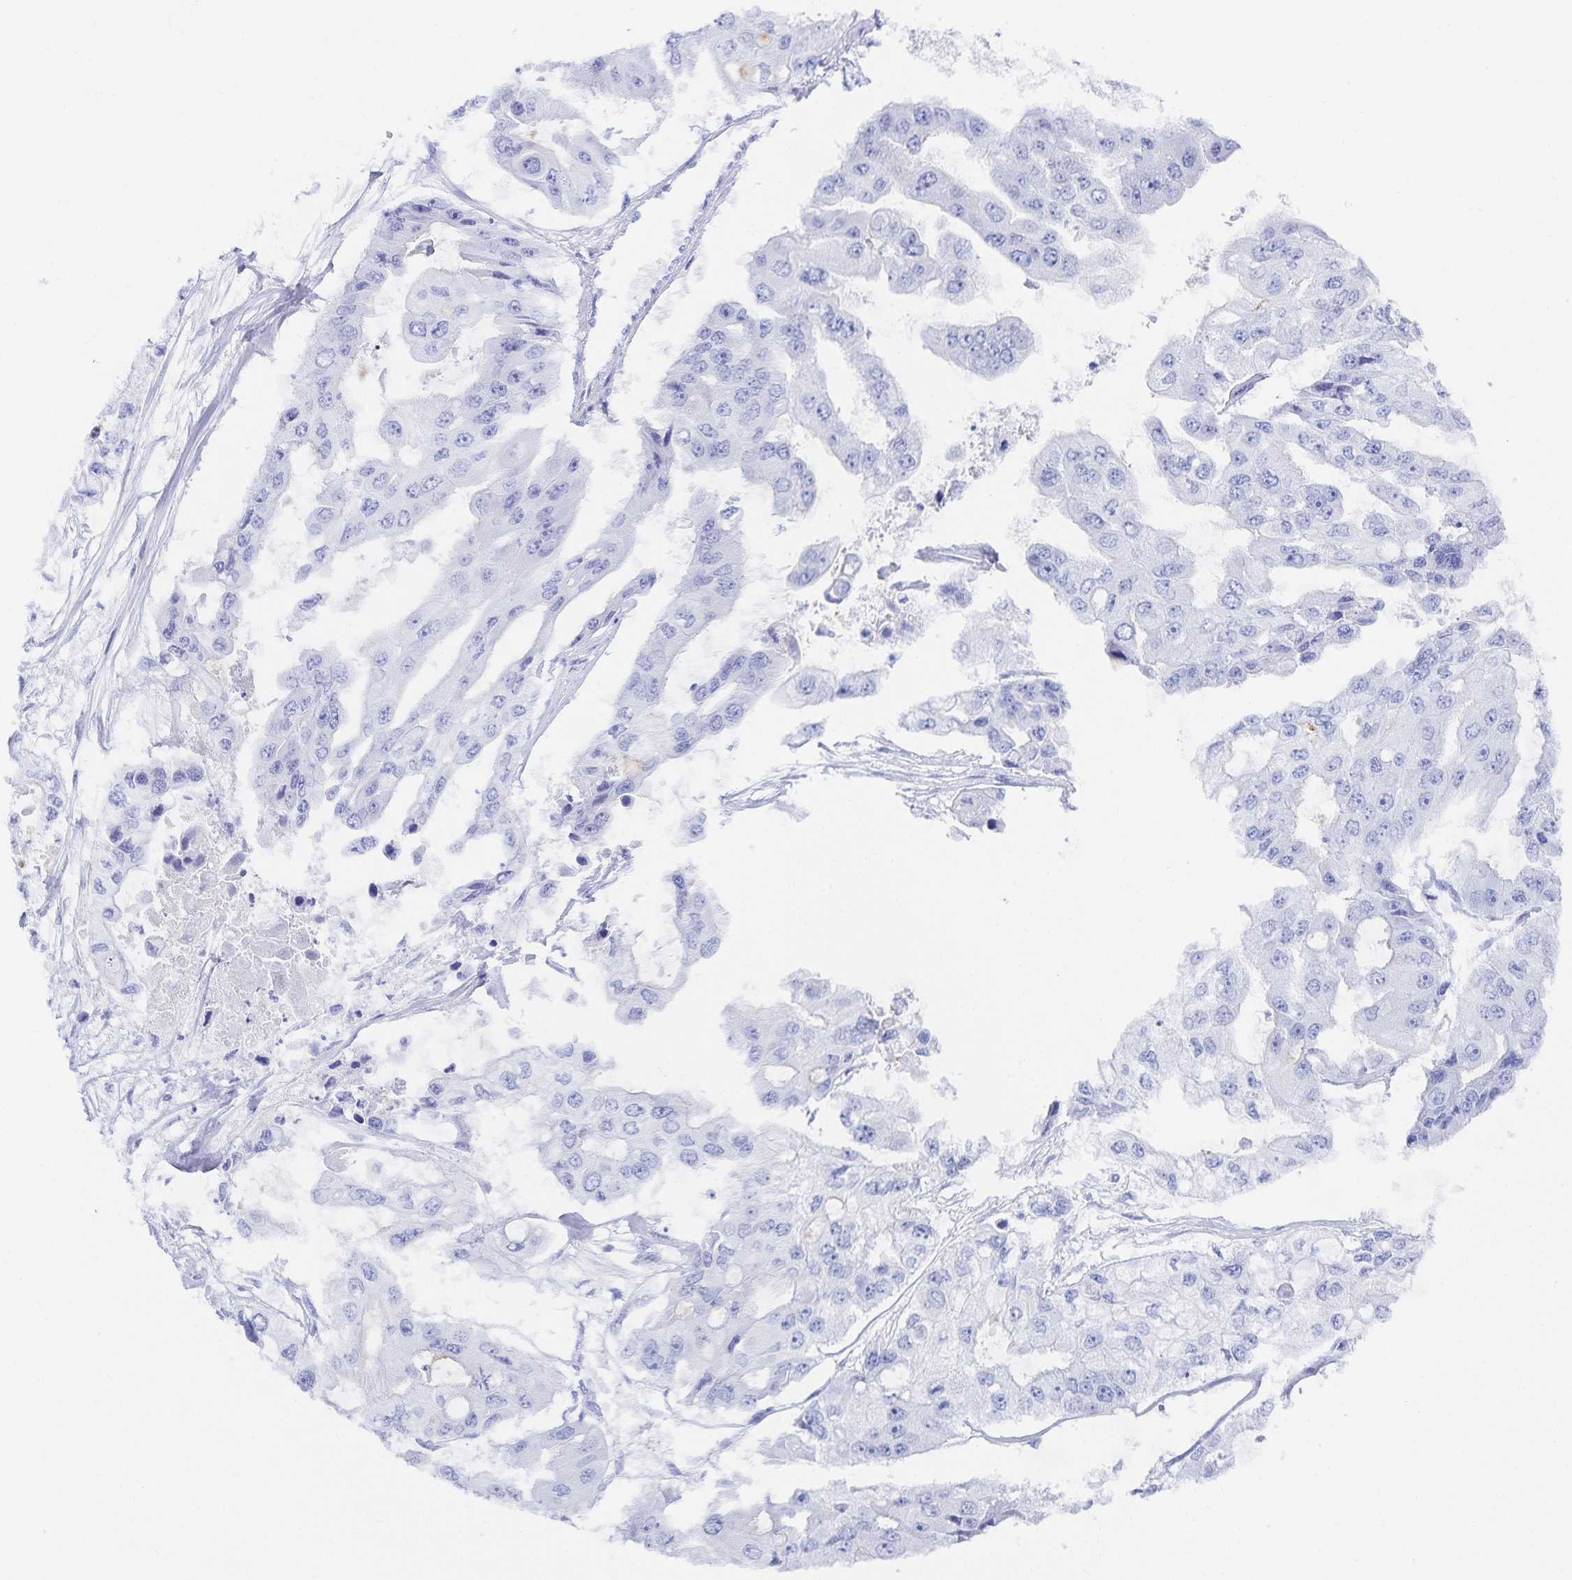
{"staining": {"intensity": "negative", "quantity": "none", "location": "none"}, "tissue": "ovarian cancer", "cell_type": "Tumor cells", "image_type": "cancer", "snomed": [{"axis": "morphology", "description": "Cystadenocarcinoma, serous, NOS"}, {"axis": "topography", "description": "Ovary"}], "caption": "The image reveals no significant positivity in tumor cells of ovarian cancer.", "gene": "SNTN", "patient": {"sex": "female", "age": 56}}